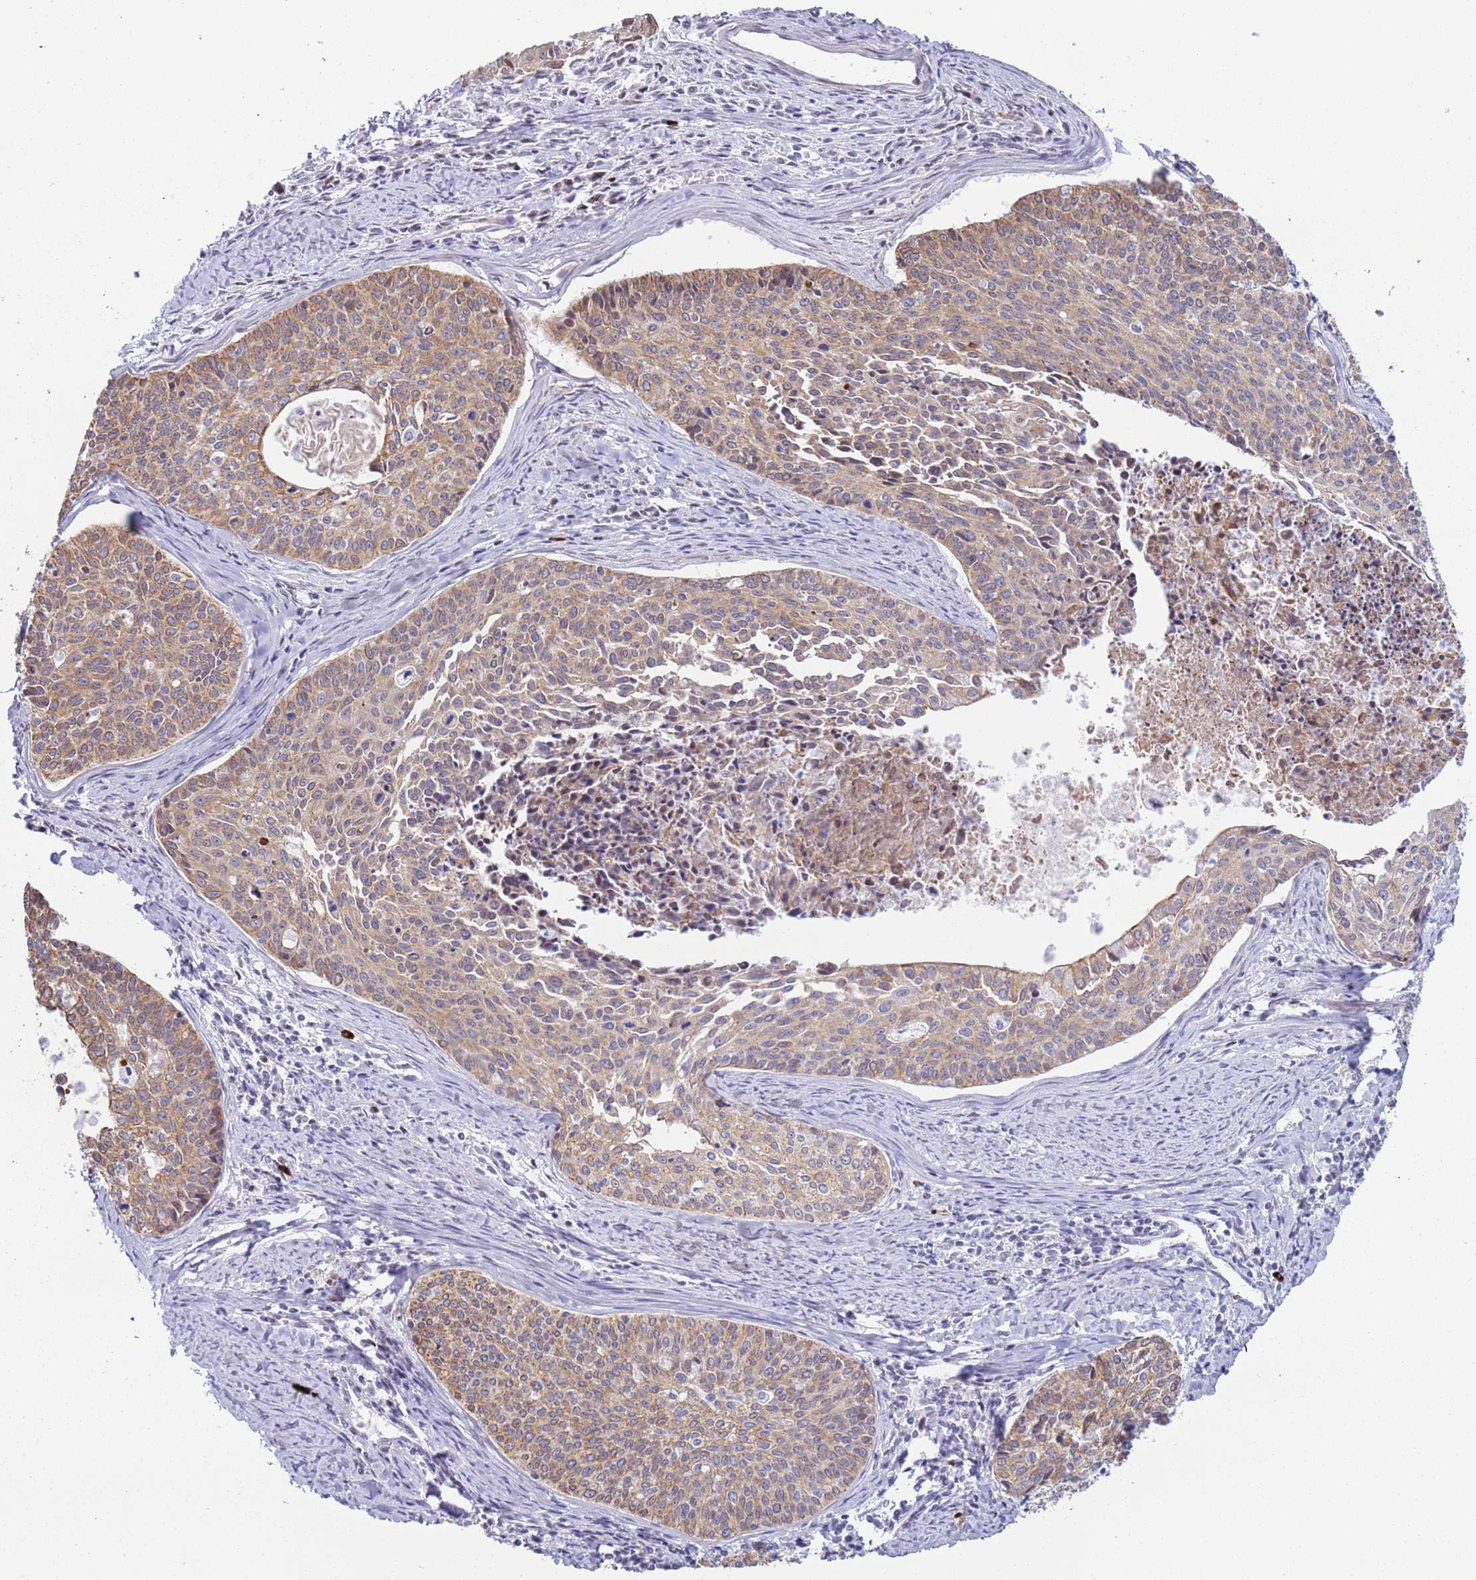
{"staining": {"intensity": "moderate", "quantity": ">75%", "location": "cytoplasmic/membranous"}, "tissue": "cervical cancer", "cell_type": "Tumor cells", "image_type": "cancer", "snomed": [{"axis": "morphology", "description": "Squamous cell carcinoma, NOS"}, {"axis": "topography", "description": "Cervix"}], "caption": "DAB immunohistochemical staining of human cervical squamous cell carcinoma shows moderate cytoplasmic/membranous protein expression in about >75% of tumor cells. (Stains: DAB (3,3'-diaminobenzidine) in brown, nuclei in blue, Microscopy: brightfield microscopy at high magnification).", "gene": "NPAP1", "patient": {"sex": "female", "age": 55}}